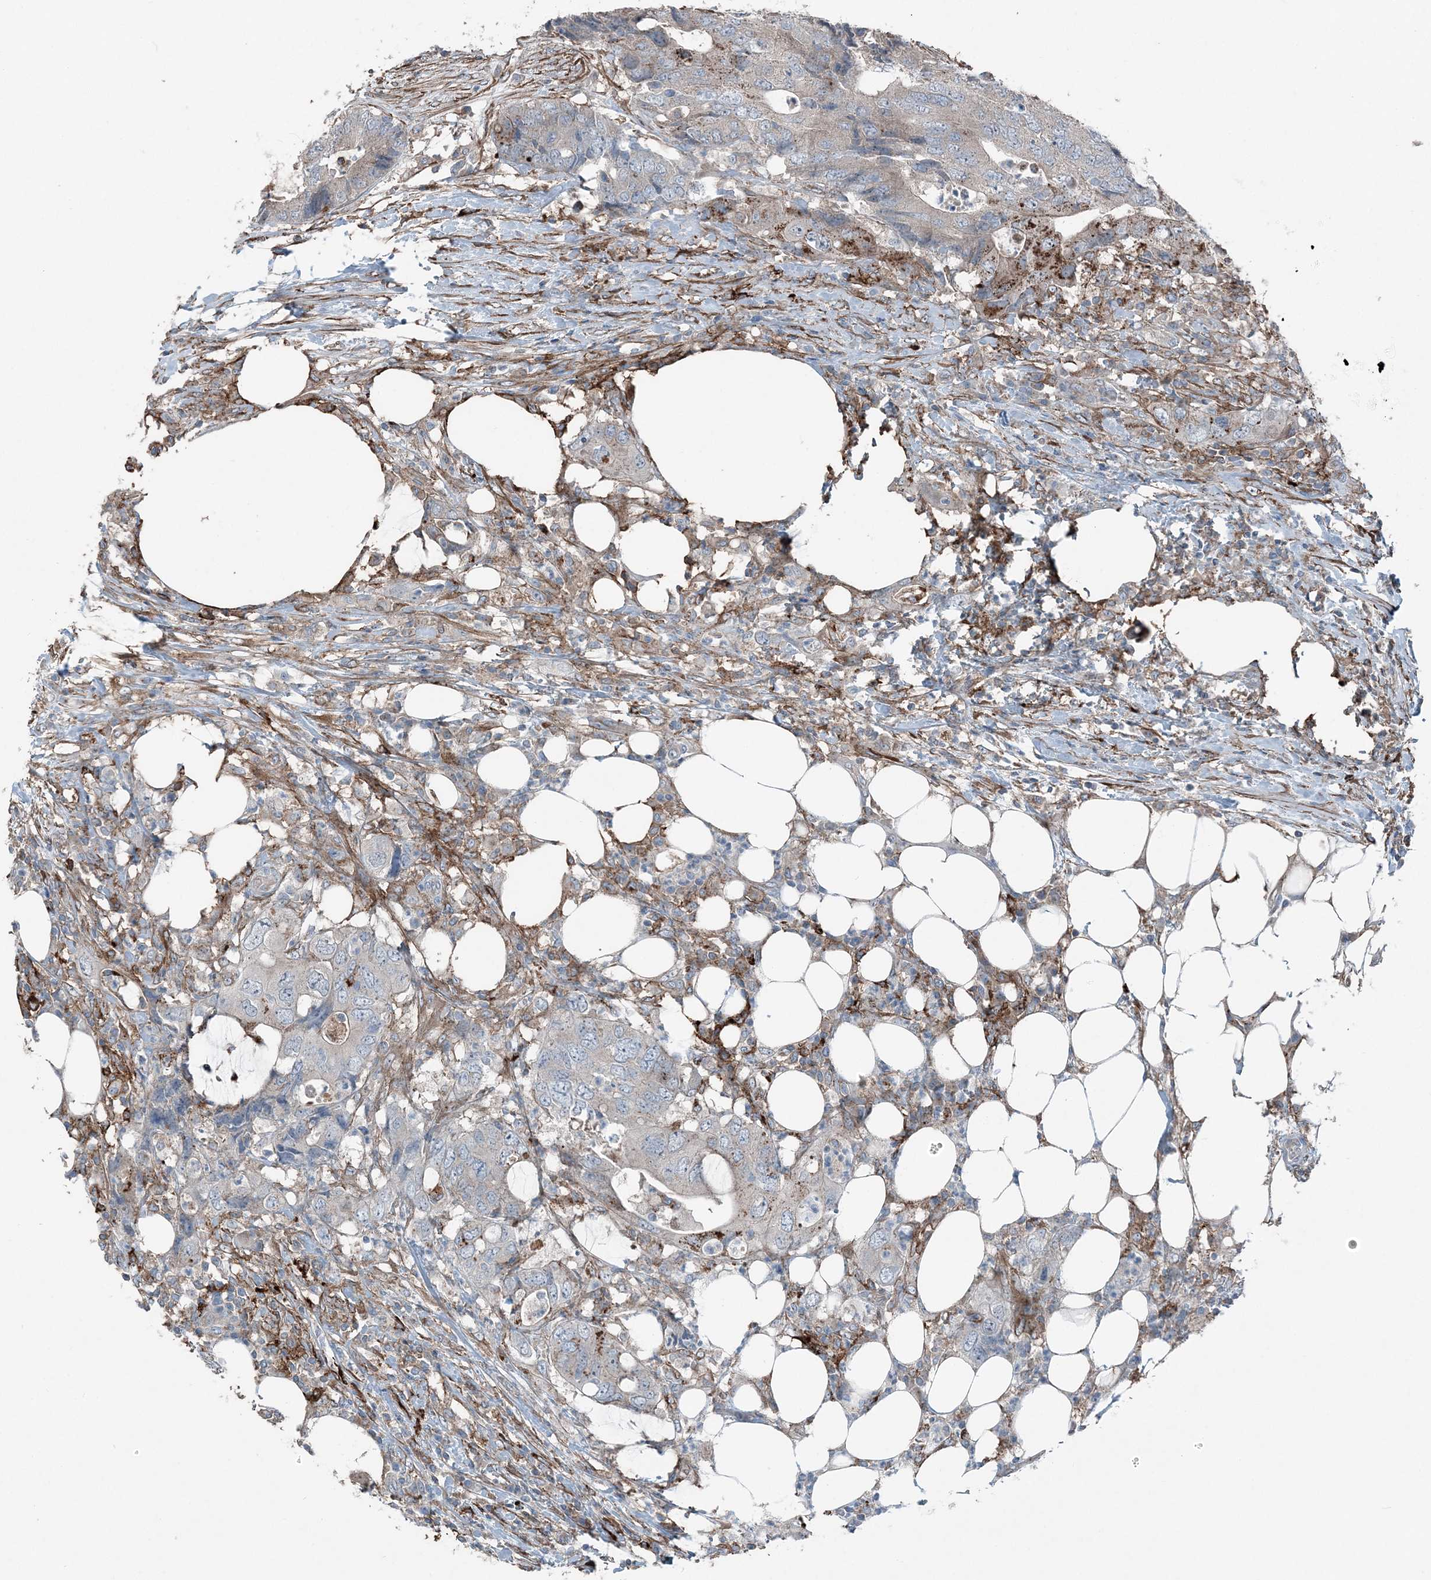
{"staining": {"intensity": "negative", "quantity": "none", "location": "none"}, "tissue": "colorectal cancer", "cell_type": "Tumor cells", "image_type": "cancer", "snomed": [{"axis": "morphology", "description": "Adenocarcinoma, NOS"}, {"axis": "topography", "description": "Colon"}], "caption": "Tumor cells are negative for brown protein staining in colorectal cancer.", "gene": "KY", "patient": {"sex": "male", "age": 71}}